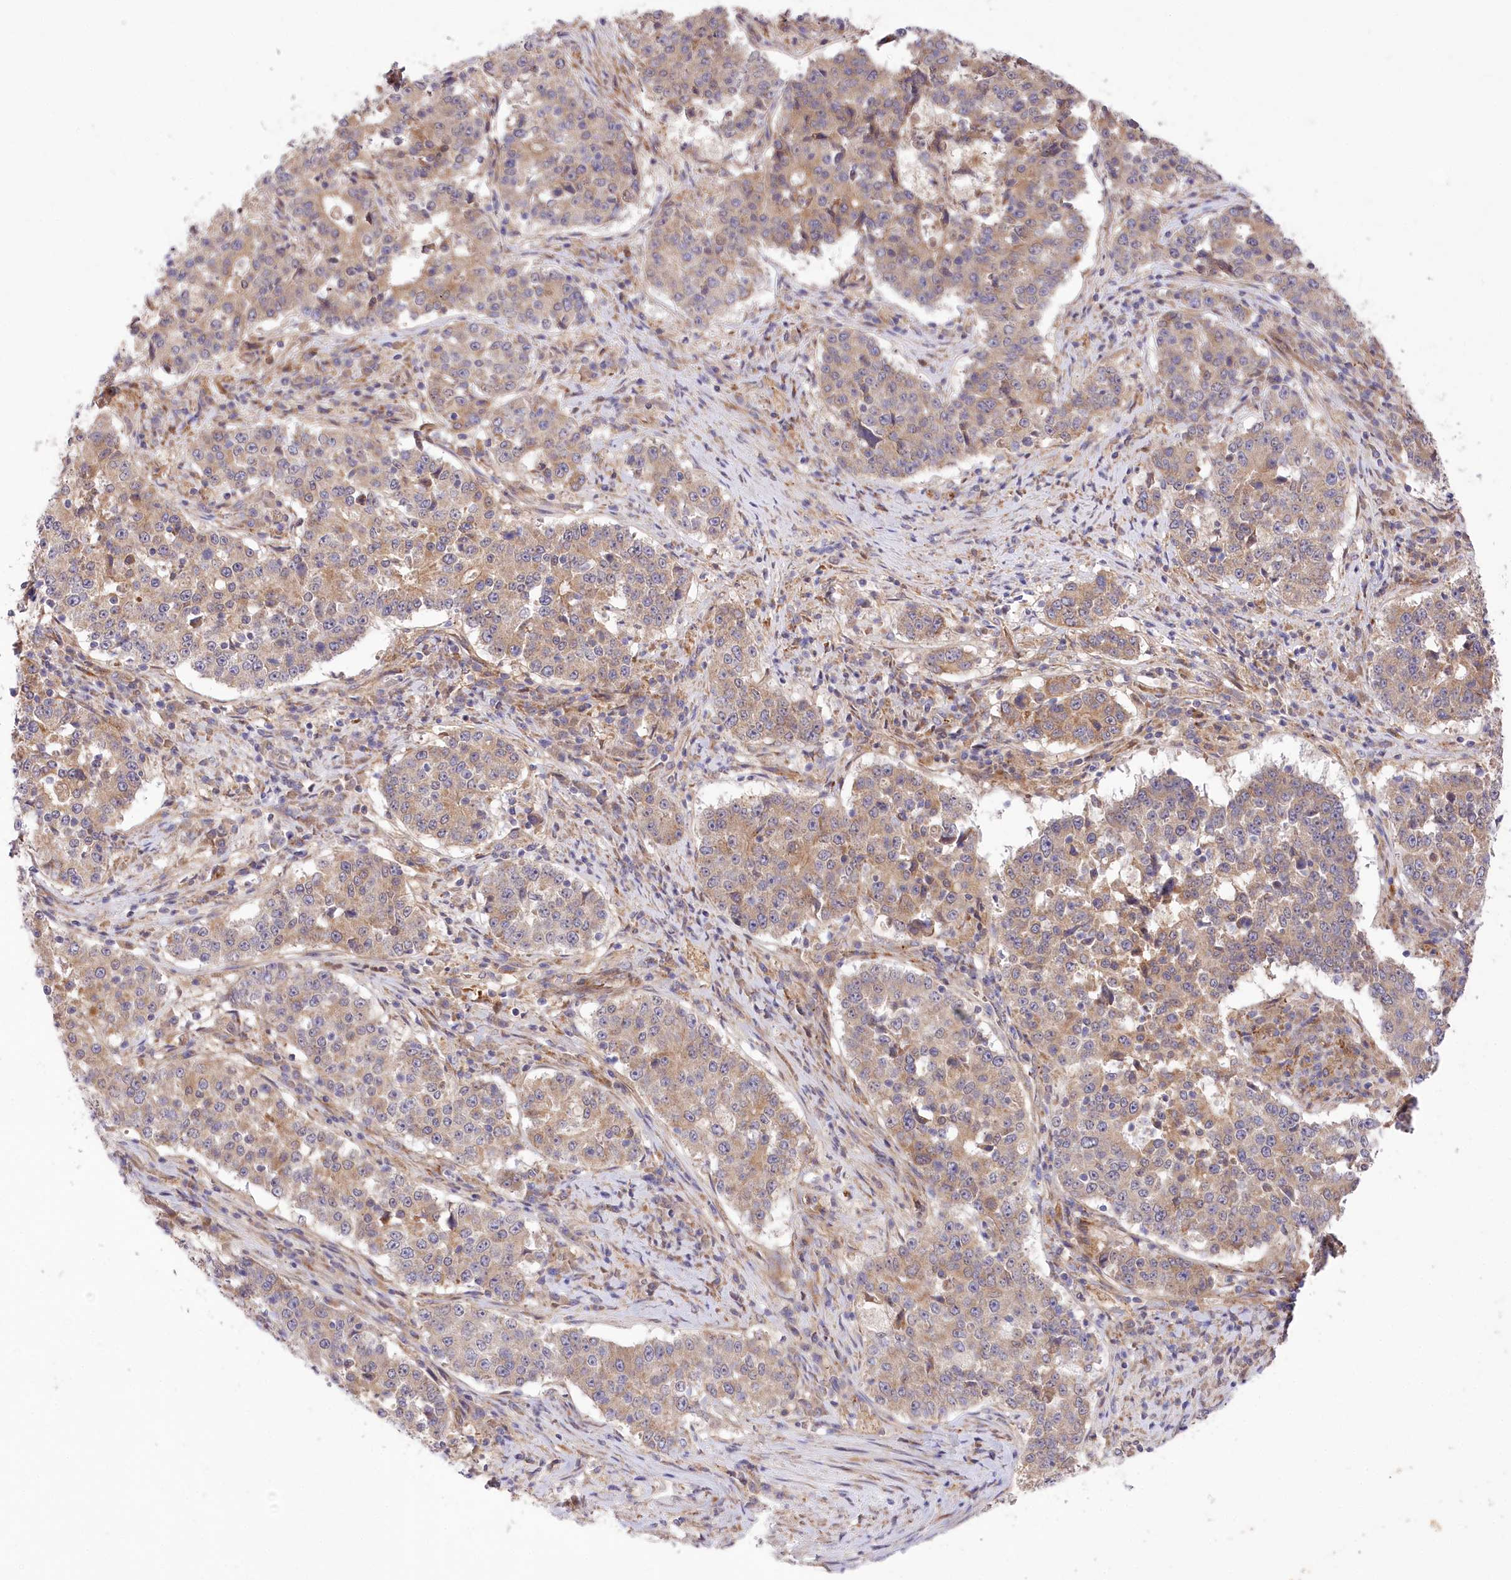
{"staining": {"intensity": "weak", "quantity": ">75%", "location": "cytoplasmic/membranous"}, "tissue": "stomach cancer", "cell_type": "Tumor cells", "image_type": "cancer", "snomed": [{"axis": "morphology", "description": "Adenocarcinoma, NOS"}, {"axis": "topography", "description": "Stomach"}], "caption": "IHC of human adenocarcinoma (stomach) demonstrates low levels of weak cytoplasmic/membranous positivity in approximately >75% of tumor cells. (DAB (3,3'-diaminobenzidine) IHC with brightfield microscopy, high magnification).", "gene": "TRUB1", "patient": {"sex": "male", "age": 59}}